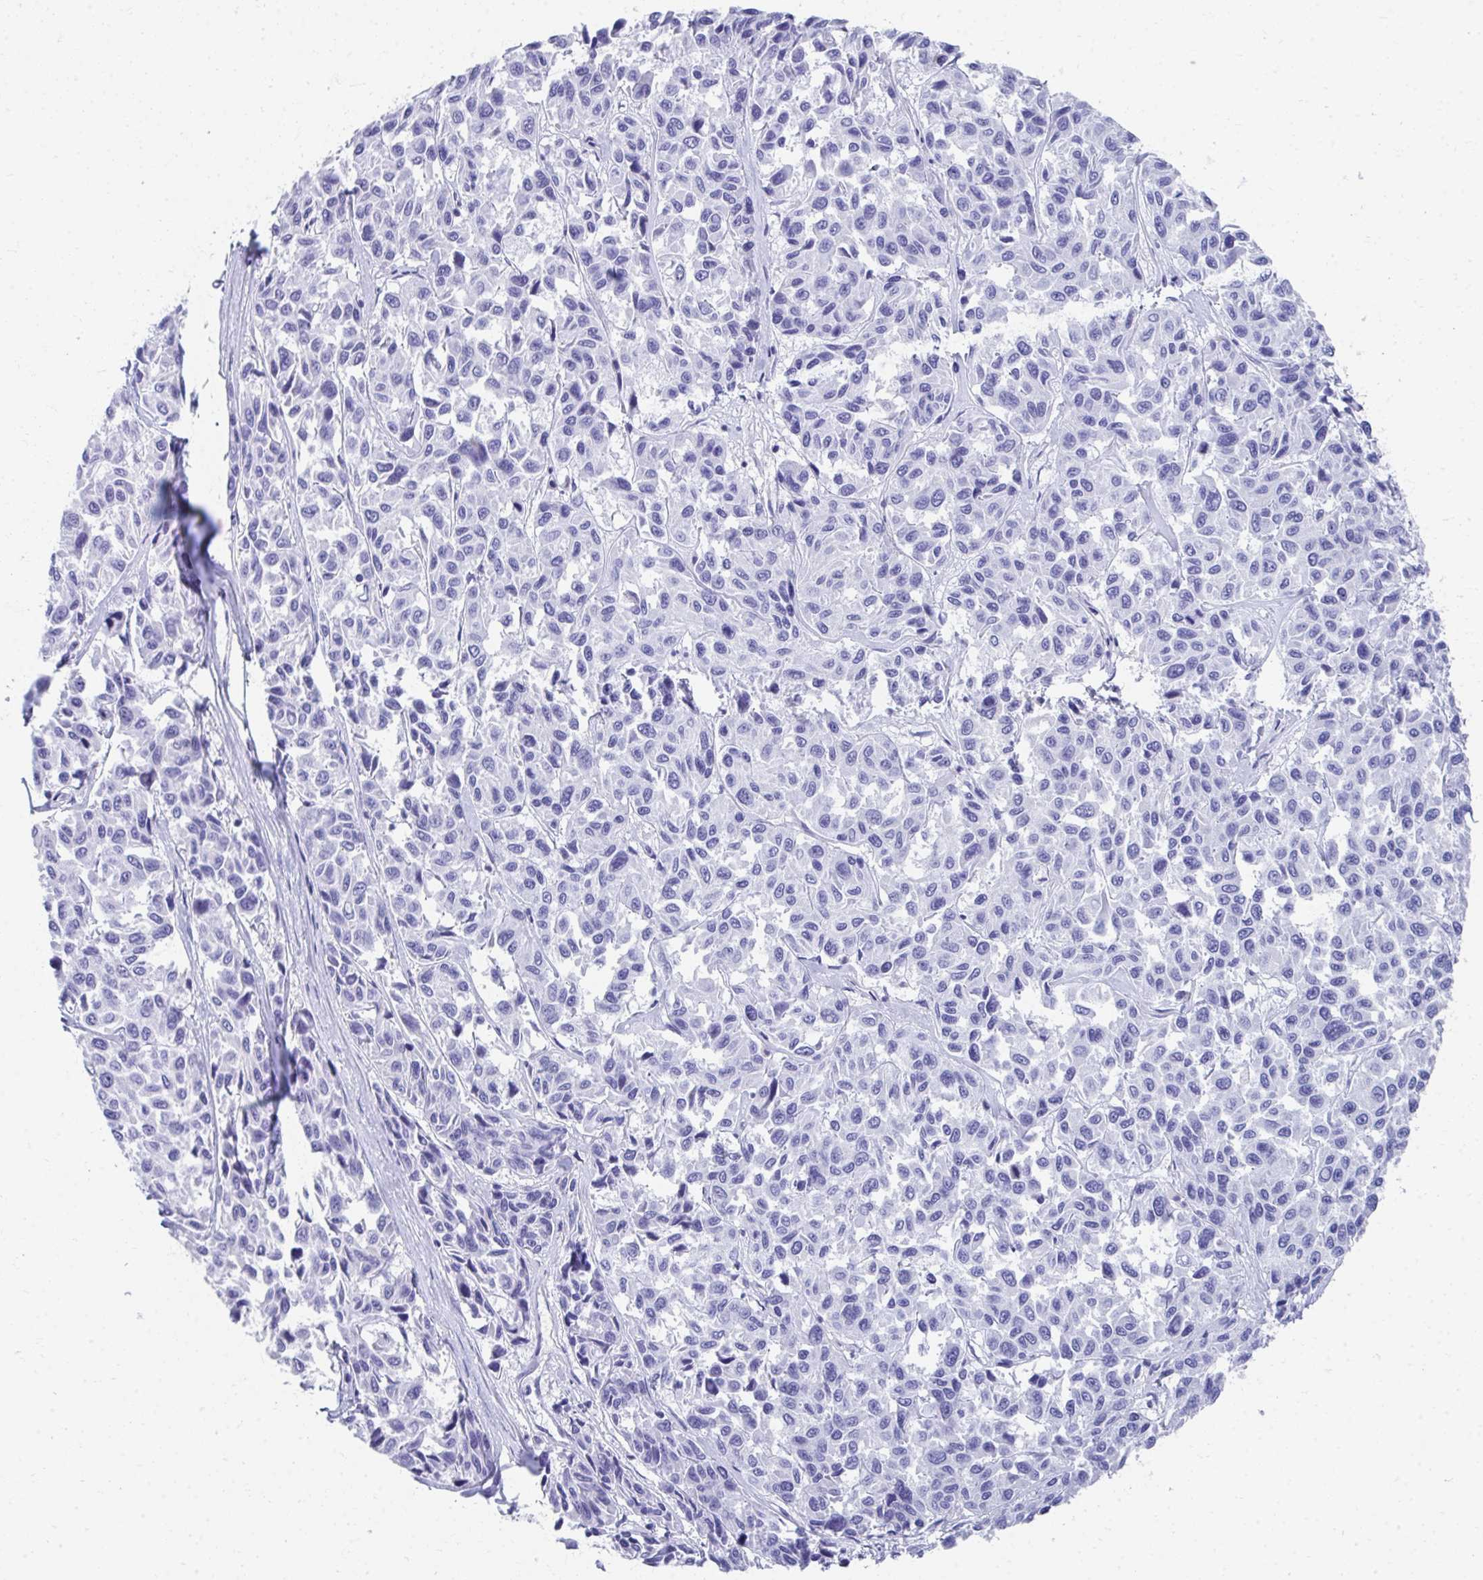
{"staining": {"intensity": "negative", "quantity": "none", "location": "none"}, "tissue": "melanoma", "cell_type": "Tumor cells", "image_type": "cancer", "snomed": [{"axis": "morphology", "description": "Malignant melanoma, NOS"}, {"axis": "topography", "description": "Skin"}], "caption": "A high-resolution photomicrograph shows immunohistochemistry (IHC) staining of melanoma, which reveals no significant expression in tumor cells. The staining is performed using DAB (3,3'-diaminobenzidine) brown chromogen with nuclei counter-stained in using hematoxylin.", "gene": "HGD", "patient": {"sex": "female", "age": 66}}